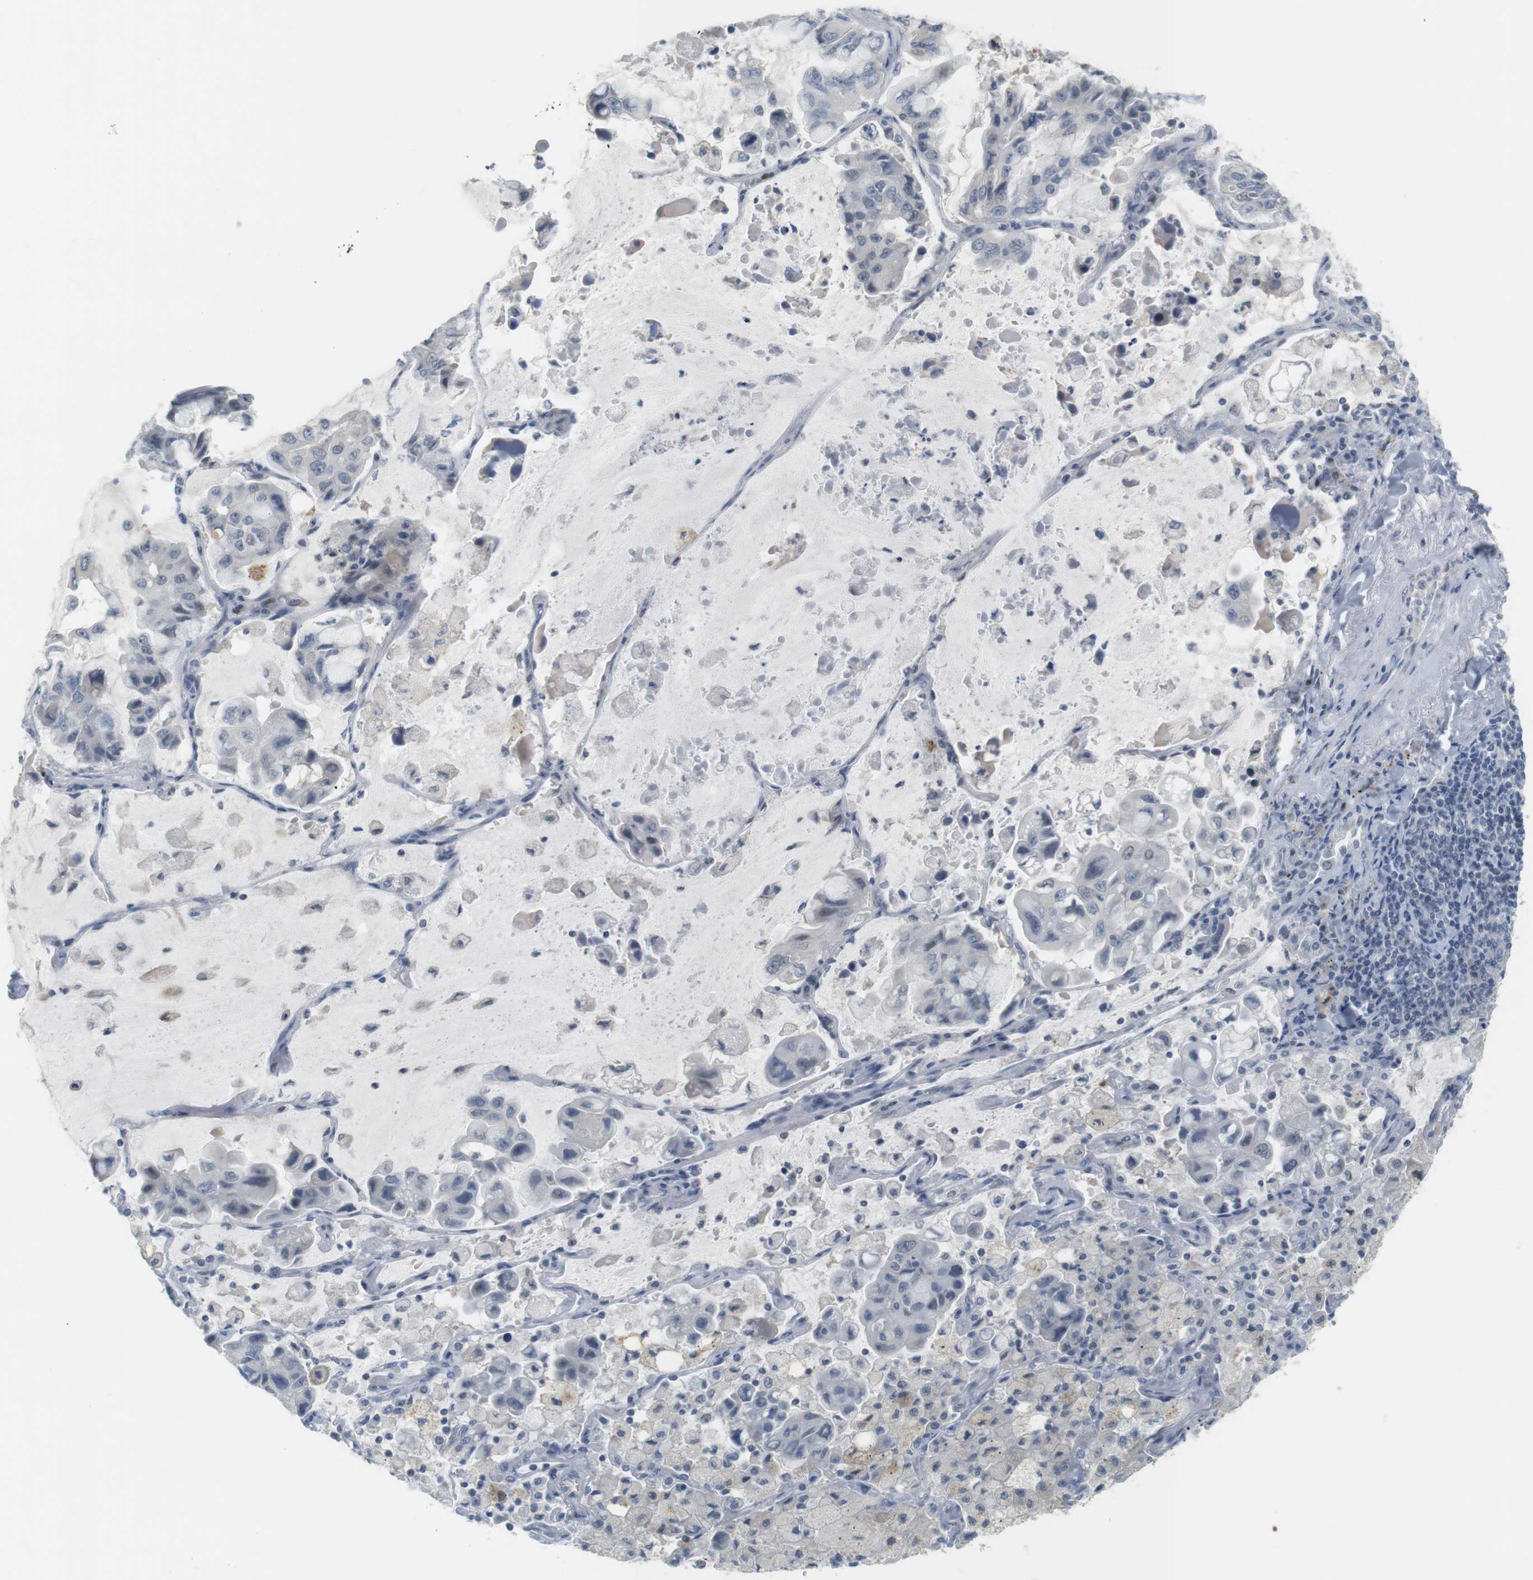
{"staining": {"intensity": "negative", "quantity": "none", "location": "none"}, "tissue": "lung cancer", "cell_type": "Tumor cells", "image_type": "cancer", "snomed": [{"axis": "morphology", "description": "Adenocarcinoma, NOS"}, {"axis": "topography", "description": "Lung"}], "caption": "The micrograph demonstrates no staining of tumor cells in lung cancer.", "gene": "CREB3L2", "patient": {"sex": "male", "age": 64}}